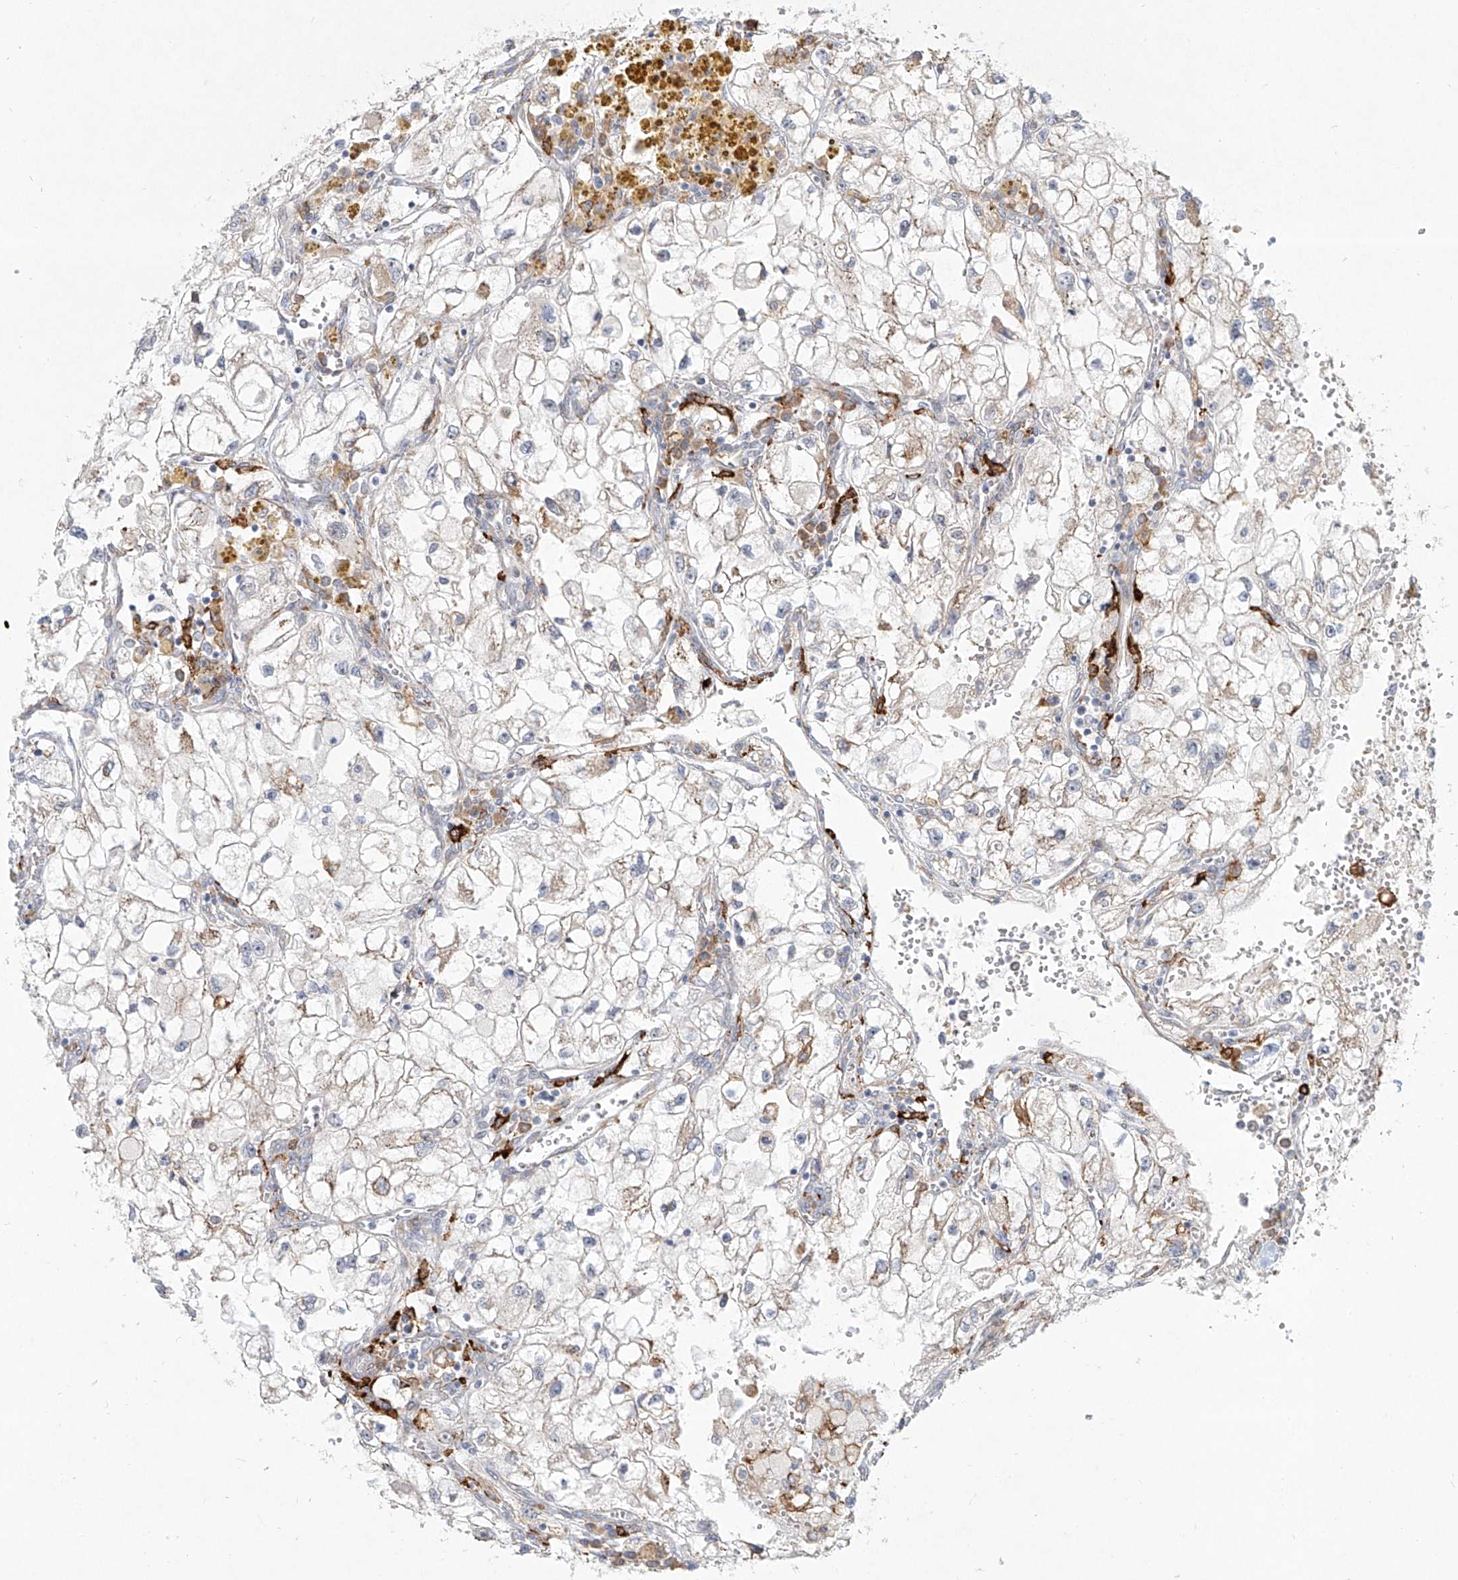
{"staining": {"intensity": "negative", "quantity": "none", "location": "none"}, "tissue": "renal cancer", "cell_type": "Tumor cells", "image_type": "cancer", "snomed": [{"axis": "morphology", "description": "Adenocarcinoma, NOS"}, {"axis": "topography", "description": "Kidney"}], "caption": "The photomicrograph demonstrates no staining of tumor cells in renal cancer. Nuclei are stained in blue.", "gene": "CD209", "patient": {"sex": "female", "age": 70}}